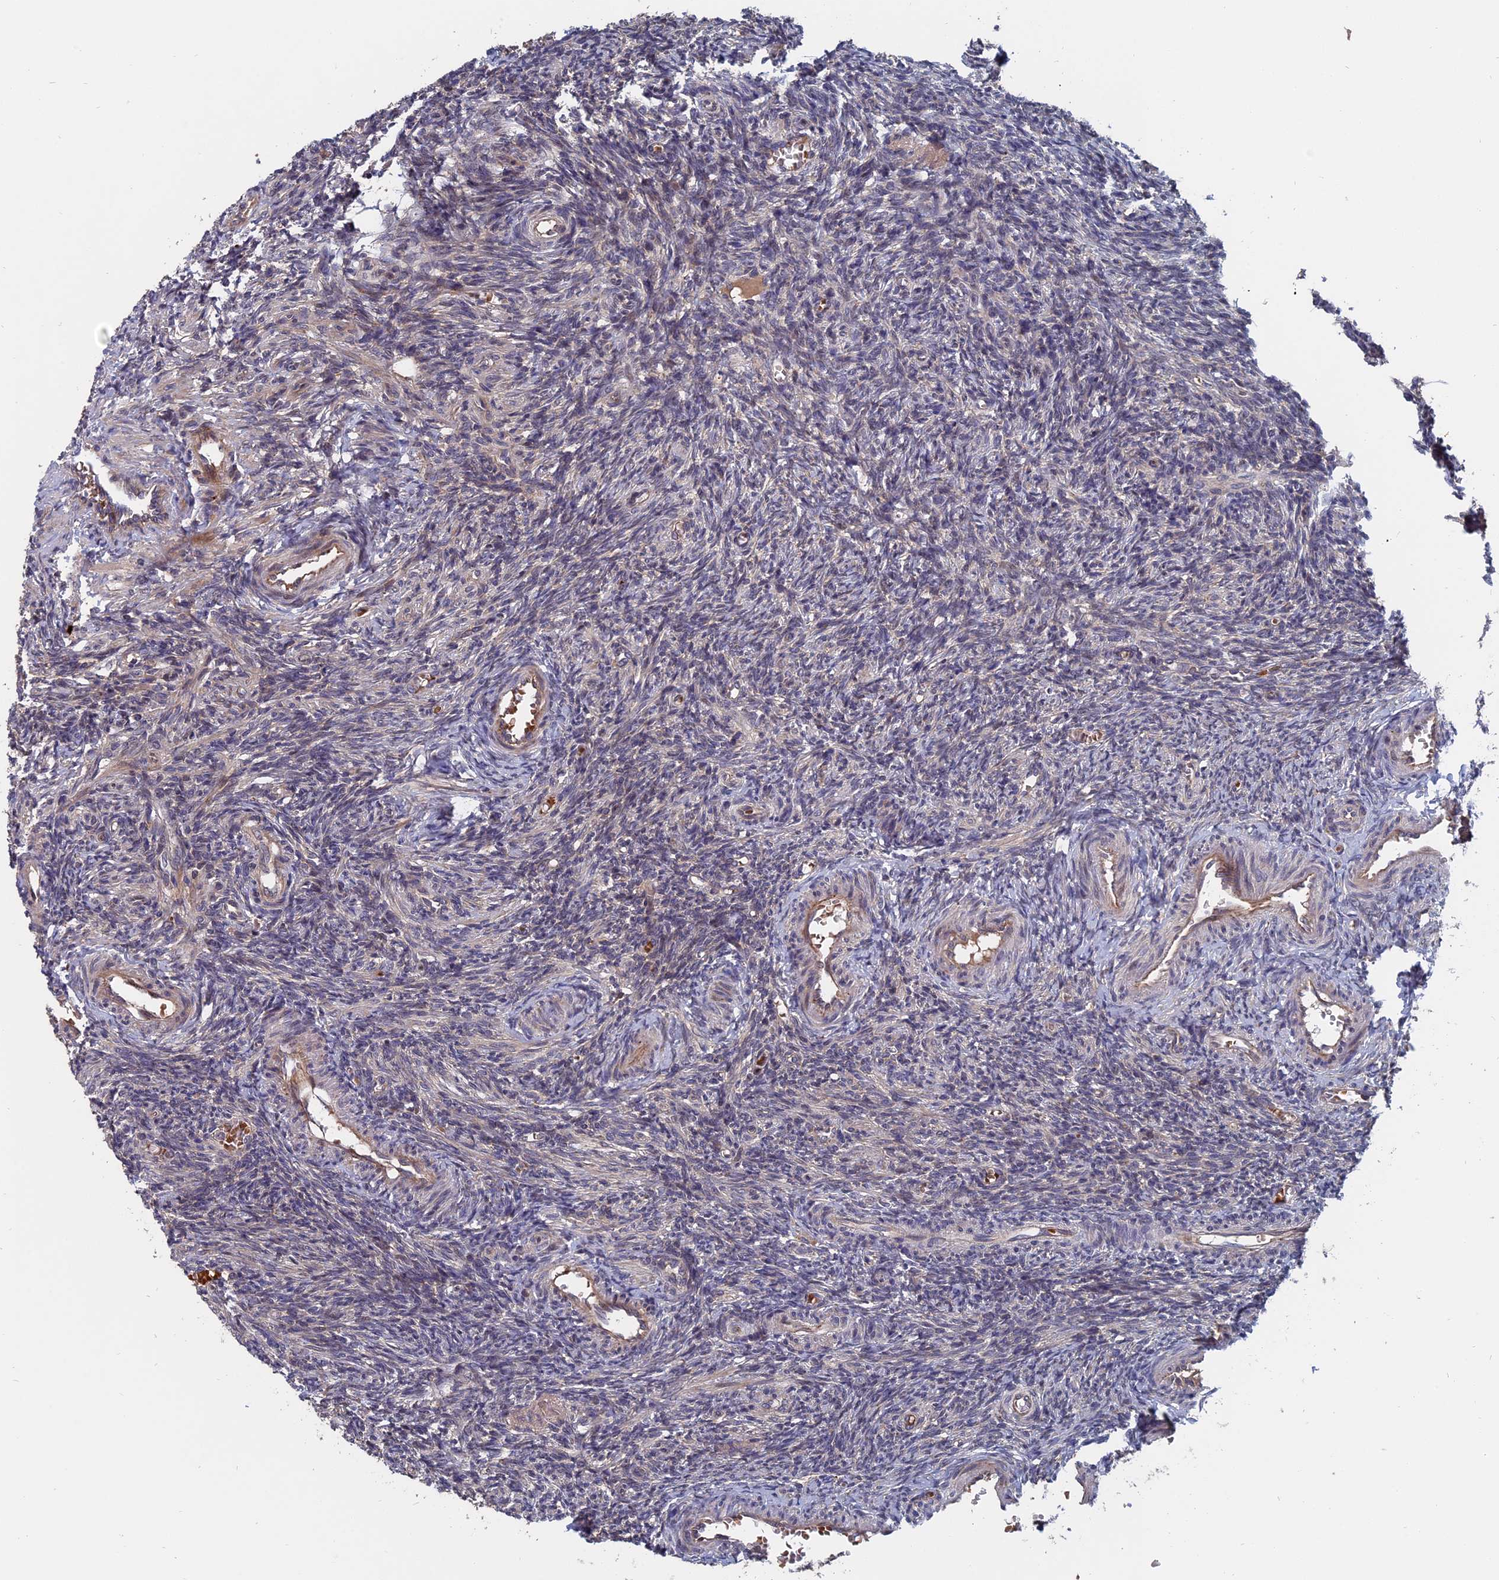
{"staining": {"intensity": "weak", "quantity": ">75%", "location": "cytoplasmic/membranous"}, "tissue": "ovary", "cell_type": "Follicle cells", "image_type": "normal", "snomed": [{"axis": "morphology", "description": "Normal tissue, NOS"}, {"axis": "topography", "description": "Ovary"}], "caption": "Immunohistochemistry of unremarkable human ovary reveals low levels of weak cytoplasmic/membranous expression in about >75% of follicle cells.", "gene": "TRAPPC2L", "patient": {"sex": "female", "age": 27}}